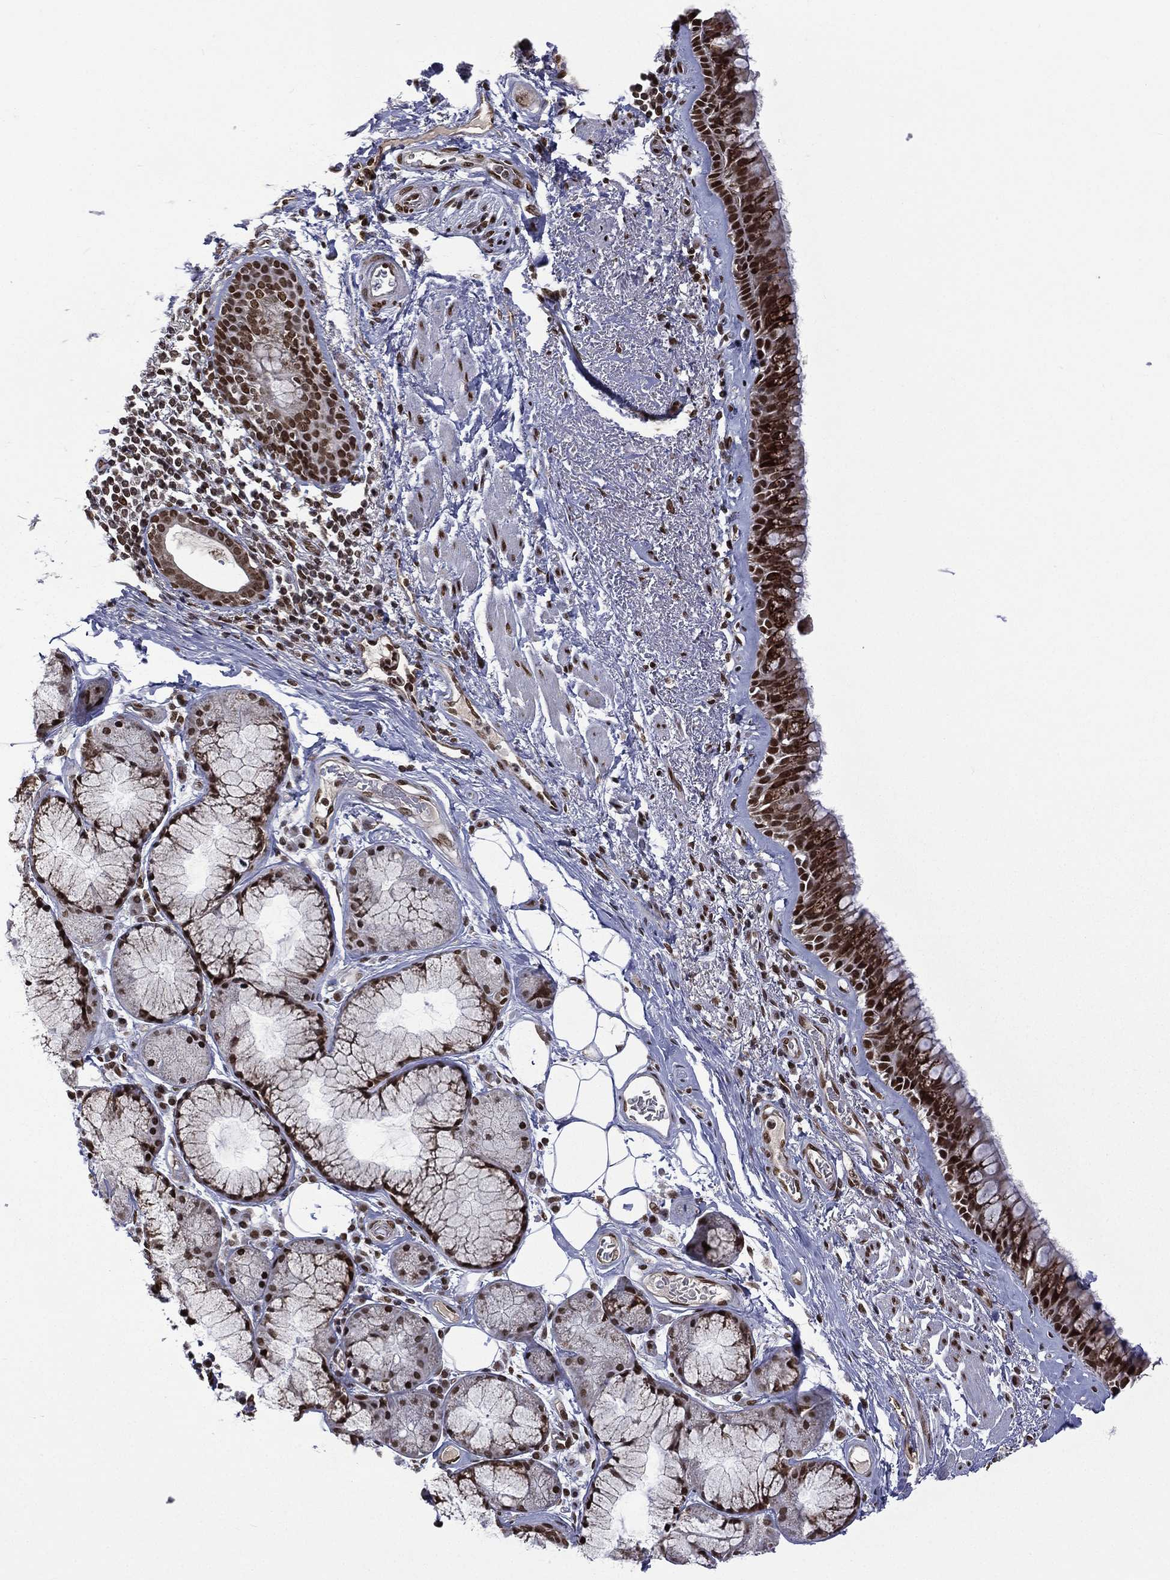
{"staining": {"intensity": "strong", "quantity": ">75%", "location": "cytoplasmic/membranous,nuclear"}, "tissue": "bronchus", "cell_type": "Respiratory epithelial cells", "image_type": "normal", "snomed": [{"axis": "morphology", "description": "Normal tissue, NOS"}, {"axis": "topography", "description": "Bronchus"}], "caption": "Respiratory epithelial cells display high levels of strong cytoplasmic/membranous,nuclear expression in approximately >75% of cells in unremarkable human bronchus. (DAB IHC with brightfield microscopy, high magnification).", "gene": "C5orf24", "patient": {"sex": "male", "age": 82}}